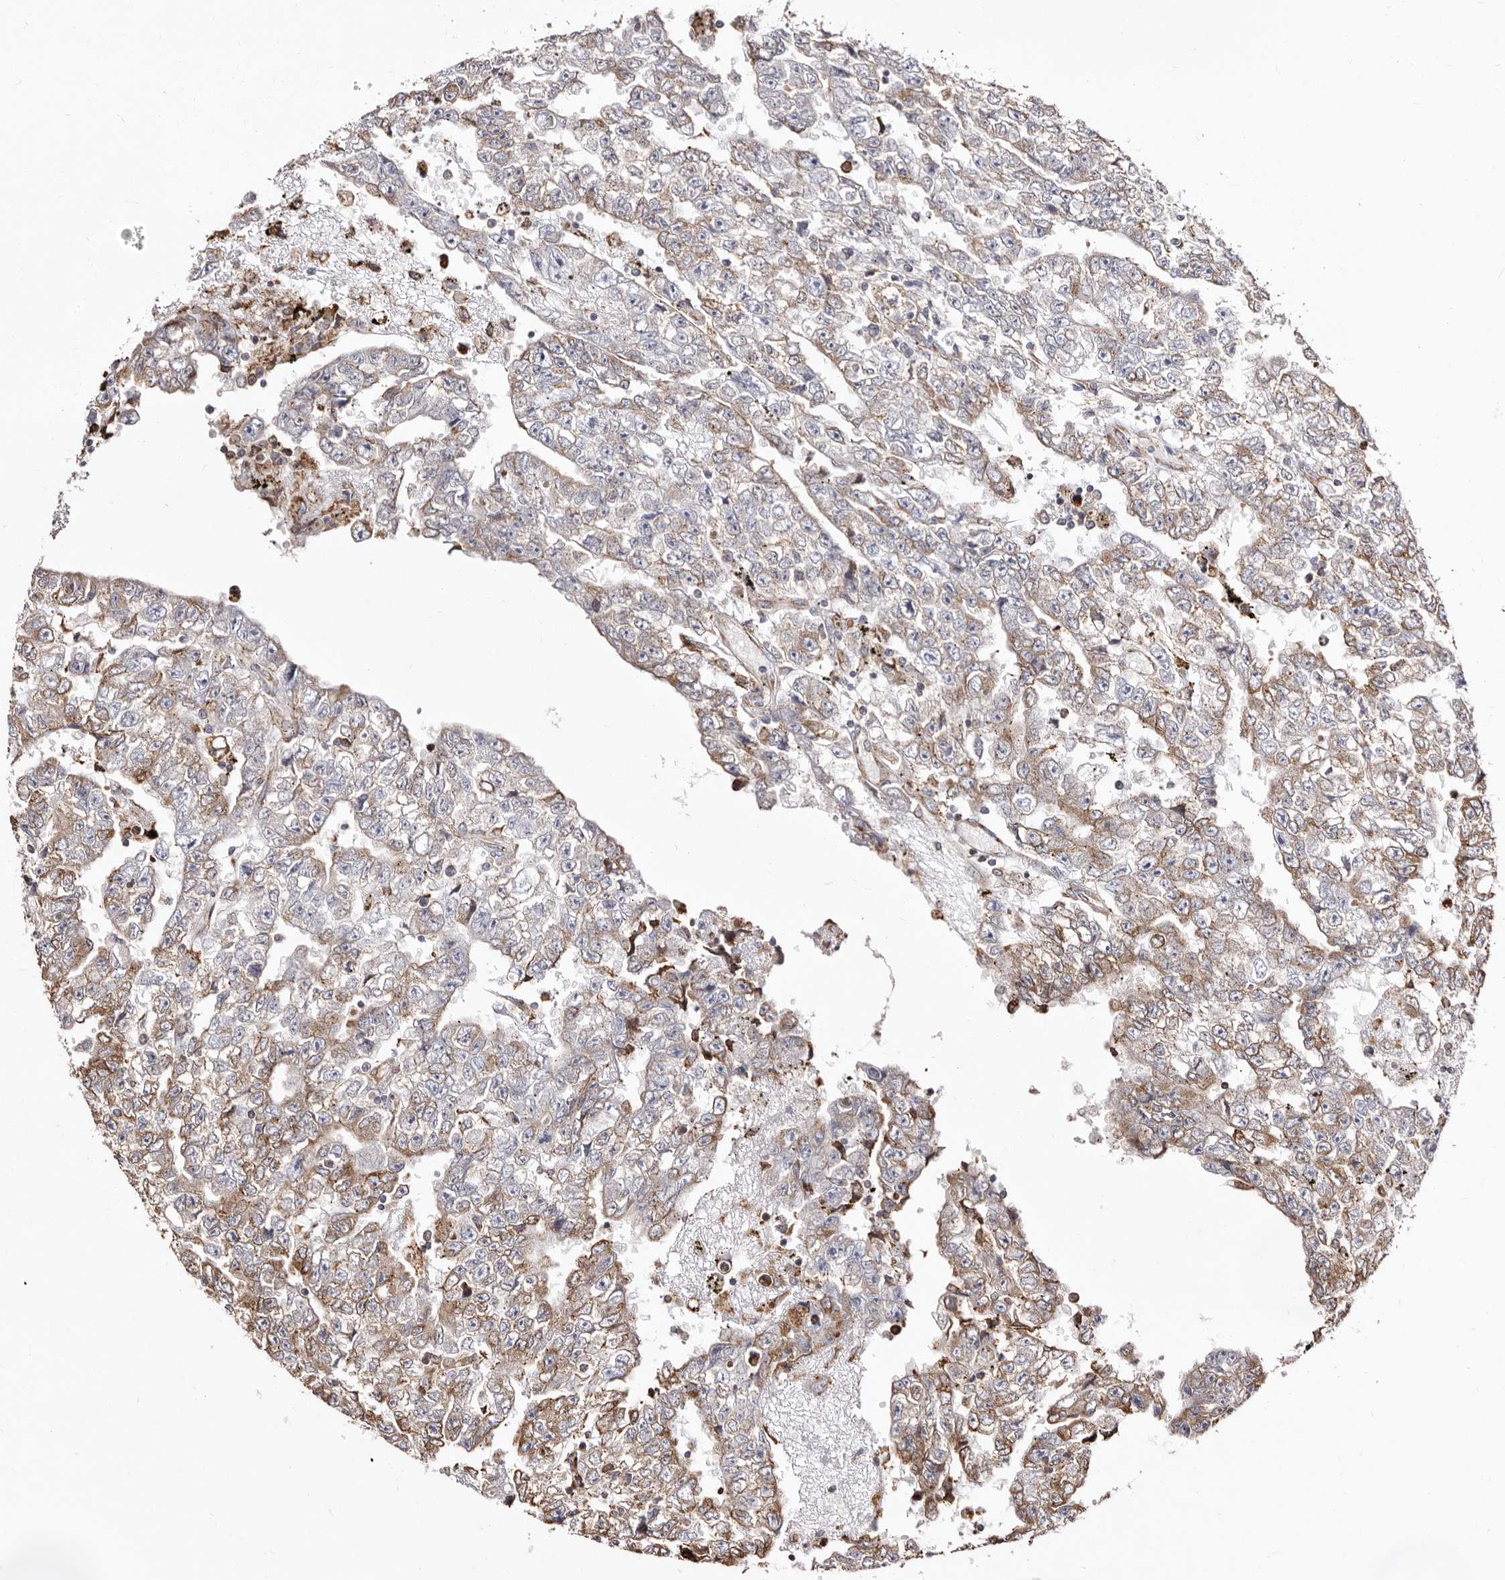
{"staining": {"intensity": "moderate", "quantity": "25%-75%", "location": "cytoplasmic/membranous"}, "tissue": "testis cancer", "cell_type": "Tumor cells", "image_type": "cancer", "snomed": [{"axis": "morphology", "description": "Carcinoma, Embryonal, NOS"}, {"axis": "topography", "description": "Testis"}], "caption": "Embryonal carcinoma (testis) stained for a protein (brown) displays moderate cytoplasmic/membranous positive positivity in approximately 25%-75% of tumor cells.", "gene": "ACBD6", "patient": {"sex": "male", "age": 25}}